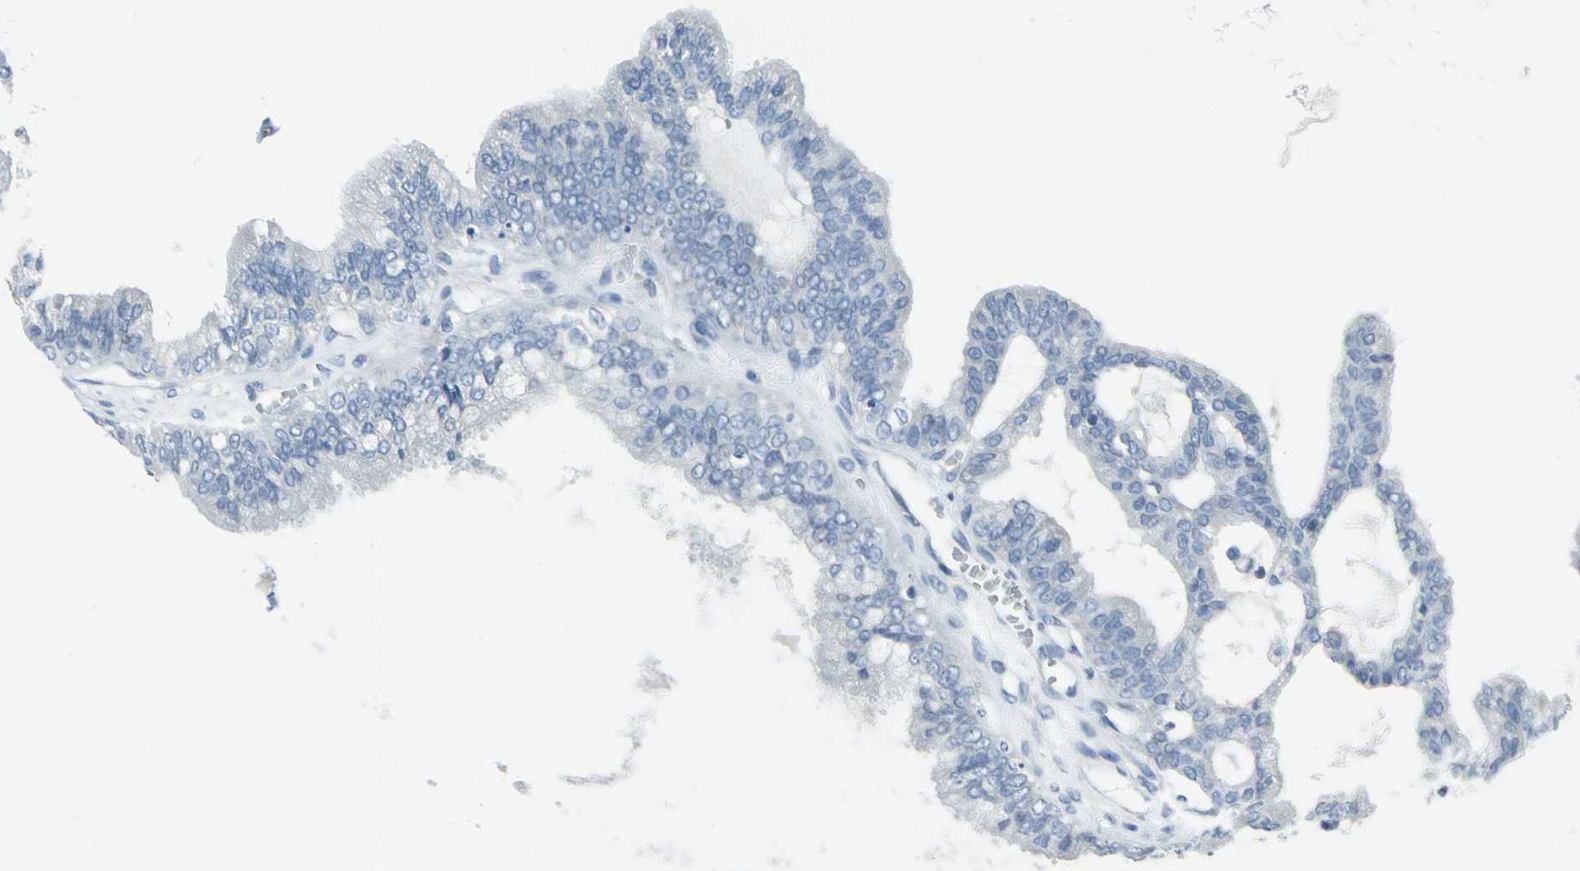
{"staining": {"intensity": "negative", "quantity": "none", "location": "none"}, "tissue": "ovarian cancer", "cell_type": "Tumor cells", "image_type": "cancer", "snomed": [{"axis": "morphology", "description": "Carcinoma, NOS"}, {"axis": "morphology", "description": "Carcinoma, endometroid"}, {"axis": "topography", "description": "Ovary"}], "caption": "IHC of human endometroid carcinoma (ovarian) exhibits no expression in tumor cells. (IHC, brightfield microscopy, high magnification).", "gene": "DNAI2", "patient": {"sex": "female", "age": 50}}